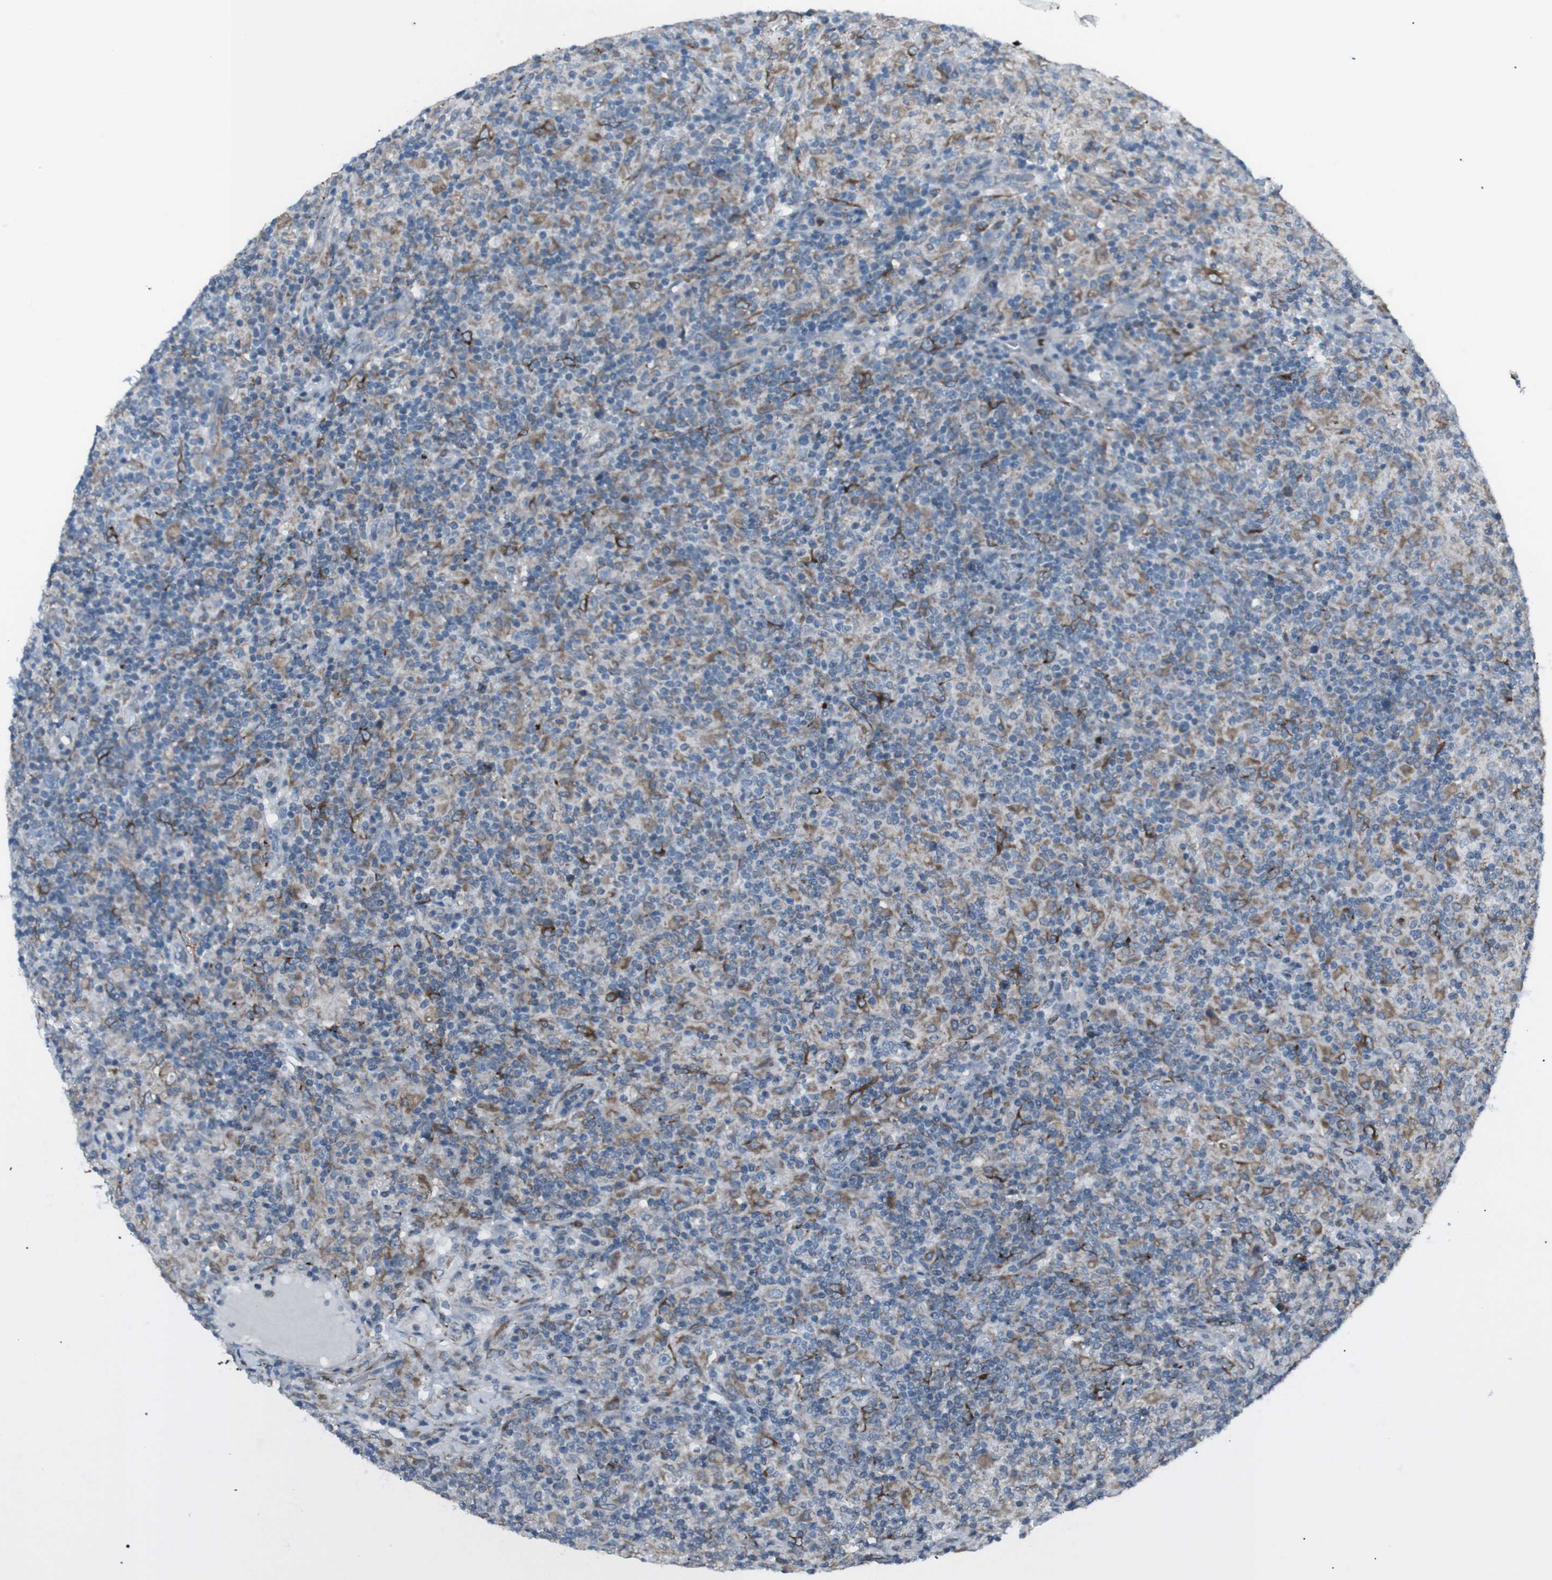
{"staining": {"intensity": "weak", "quantity": "25%-75%", "location": "cytoplasmic/membranous"}, "tissue": "lymphoma", "cell_type": "Tumor cells", "image_type": "cancer", "snomed": [{"axis": "morphology", "description": "Hodgkin's disease, NOS"}, {"axis": "topography", "description": "Lymph node"}], "caption": "Brown immunohistochemical staining in human Hodgkin's disease displays weak cytoplasmic/membranous staining in approximately 25%-75% of tumor cells. The staining was performed using DAB (3,3'-diaminobenzidine), with brown indicating positive protein expression. Nuclei are stained blue with hematoxylin.", "gene": "LNPK", "patient": {"sex": "male", "age": 70}}